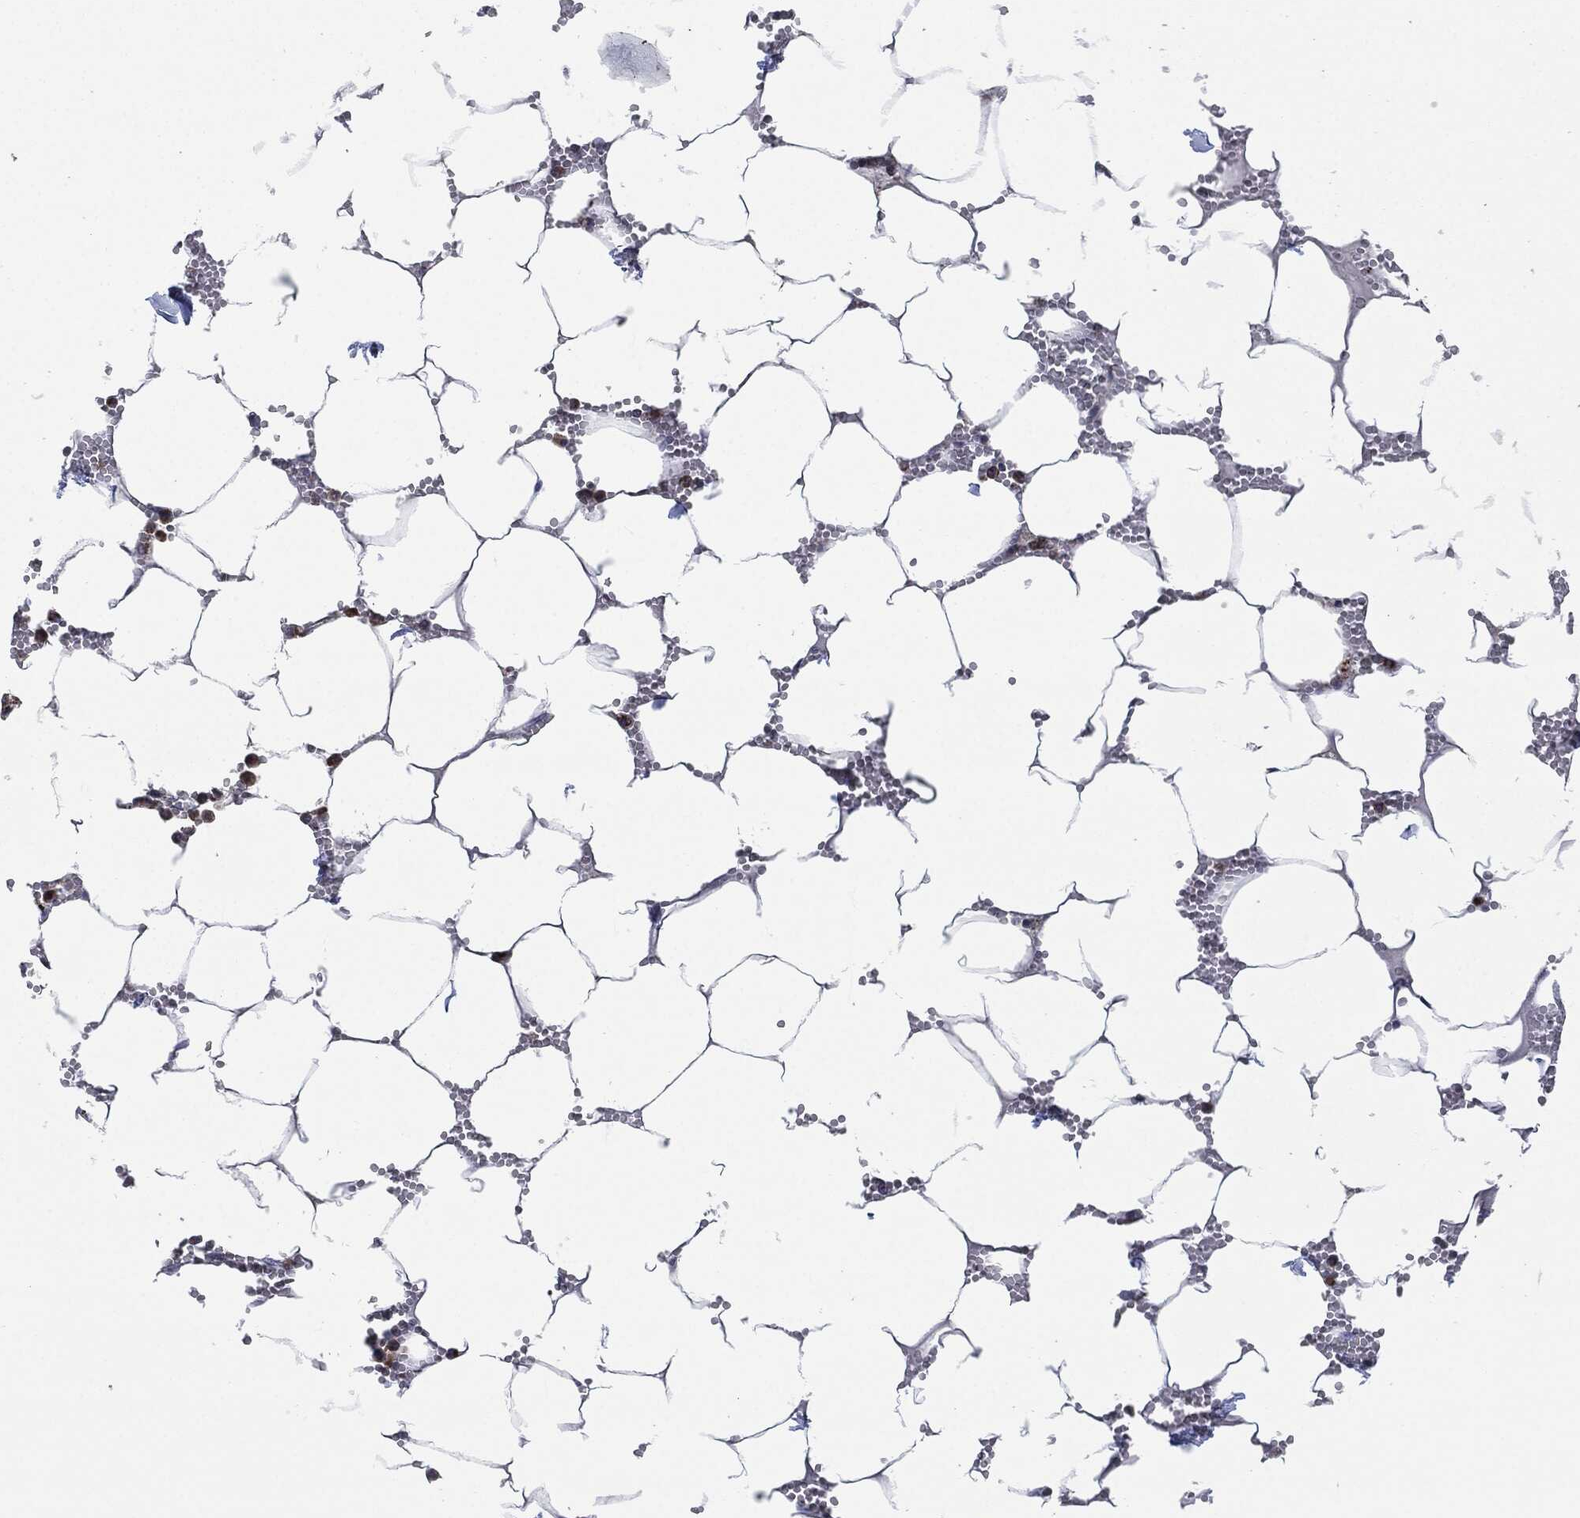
{"staining": {"intensity": "moderate", "quantity": ">75%", "location": "cytoplasmic/membranous"}, "tissue": "bone marrow", "cell_type": "Hematopoietic cells", "image_type": "normal", "snomed": [{"axis": "morphology", "description": "Normal tissue, NOS"}, {"axis": "topography", "description": "Bone marrow"}], "caption": "High-power microscopy captured an IHC image of unremarkable bone marrow, revealing moderate cytoplasmic/membranous positivity in approximately >75% of hematopoietic cells. (brown staining indicates protein expression, while blue staining denotes nuclei).", "gene": "NDUFV2", "patient": {"sex": "female", "age": 64}}